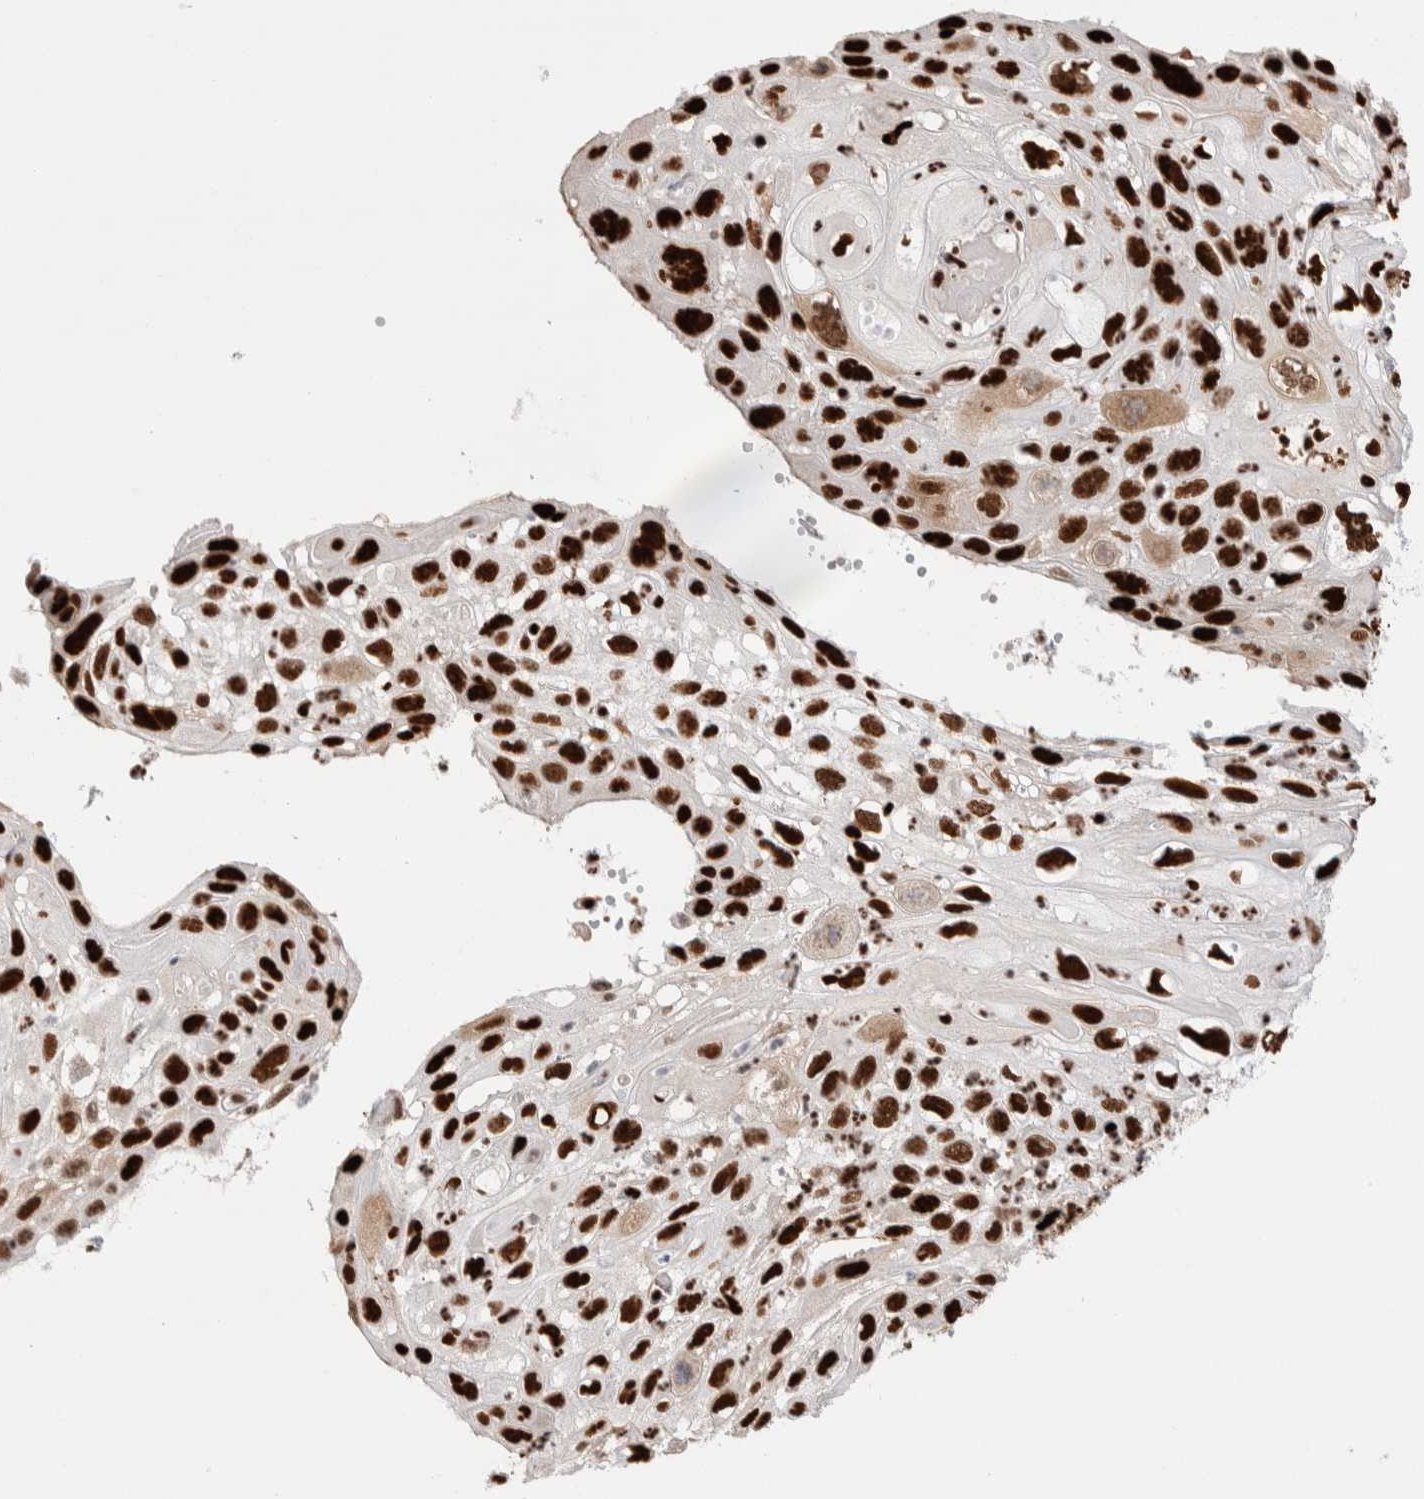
{"staining": {"intensity": "strong", "quantity": ">75%", "location": "nuclear"}, "tissue": "cervical cancer", "cell_type": "Tumor cells", "image_type": "cancer", "snomed": [{"axis": "morphology", "description": "Squamous cell carcinoma, NOS"}, {"axis": "topography", "description": "Cervix"}], "caption": "A micrograph of human cervical squamous cell carcinoma stained for a protein exhibits strong nuclear brown staining in tumor cells.", "gene": "RNASEK-C17orf49", "patient": {"sex": "female", "age": 70}}